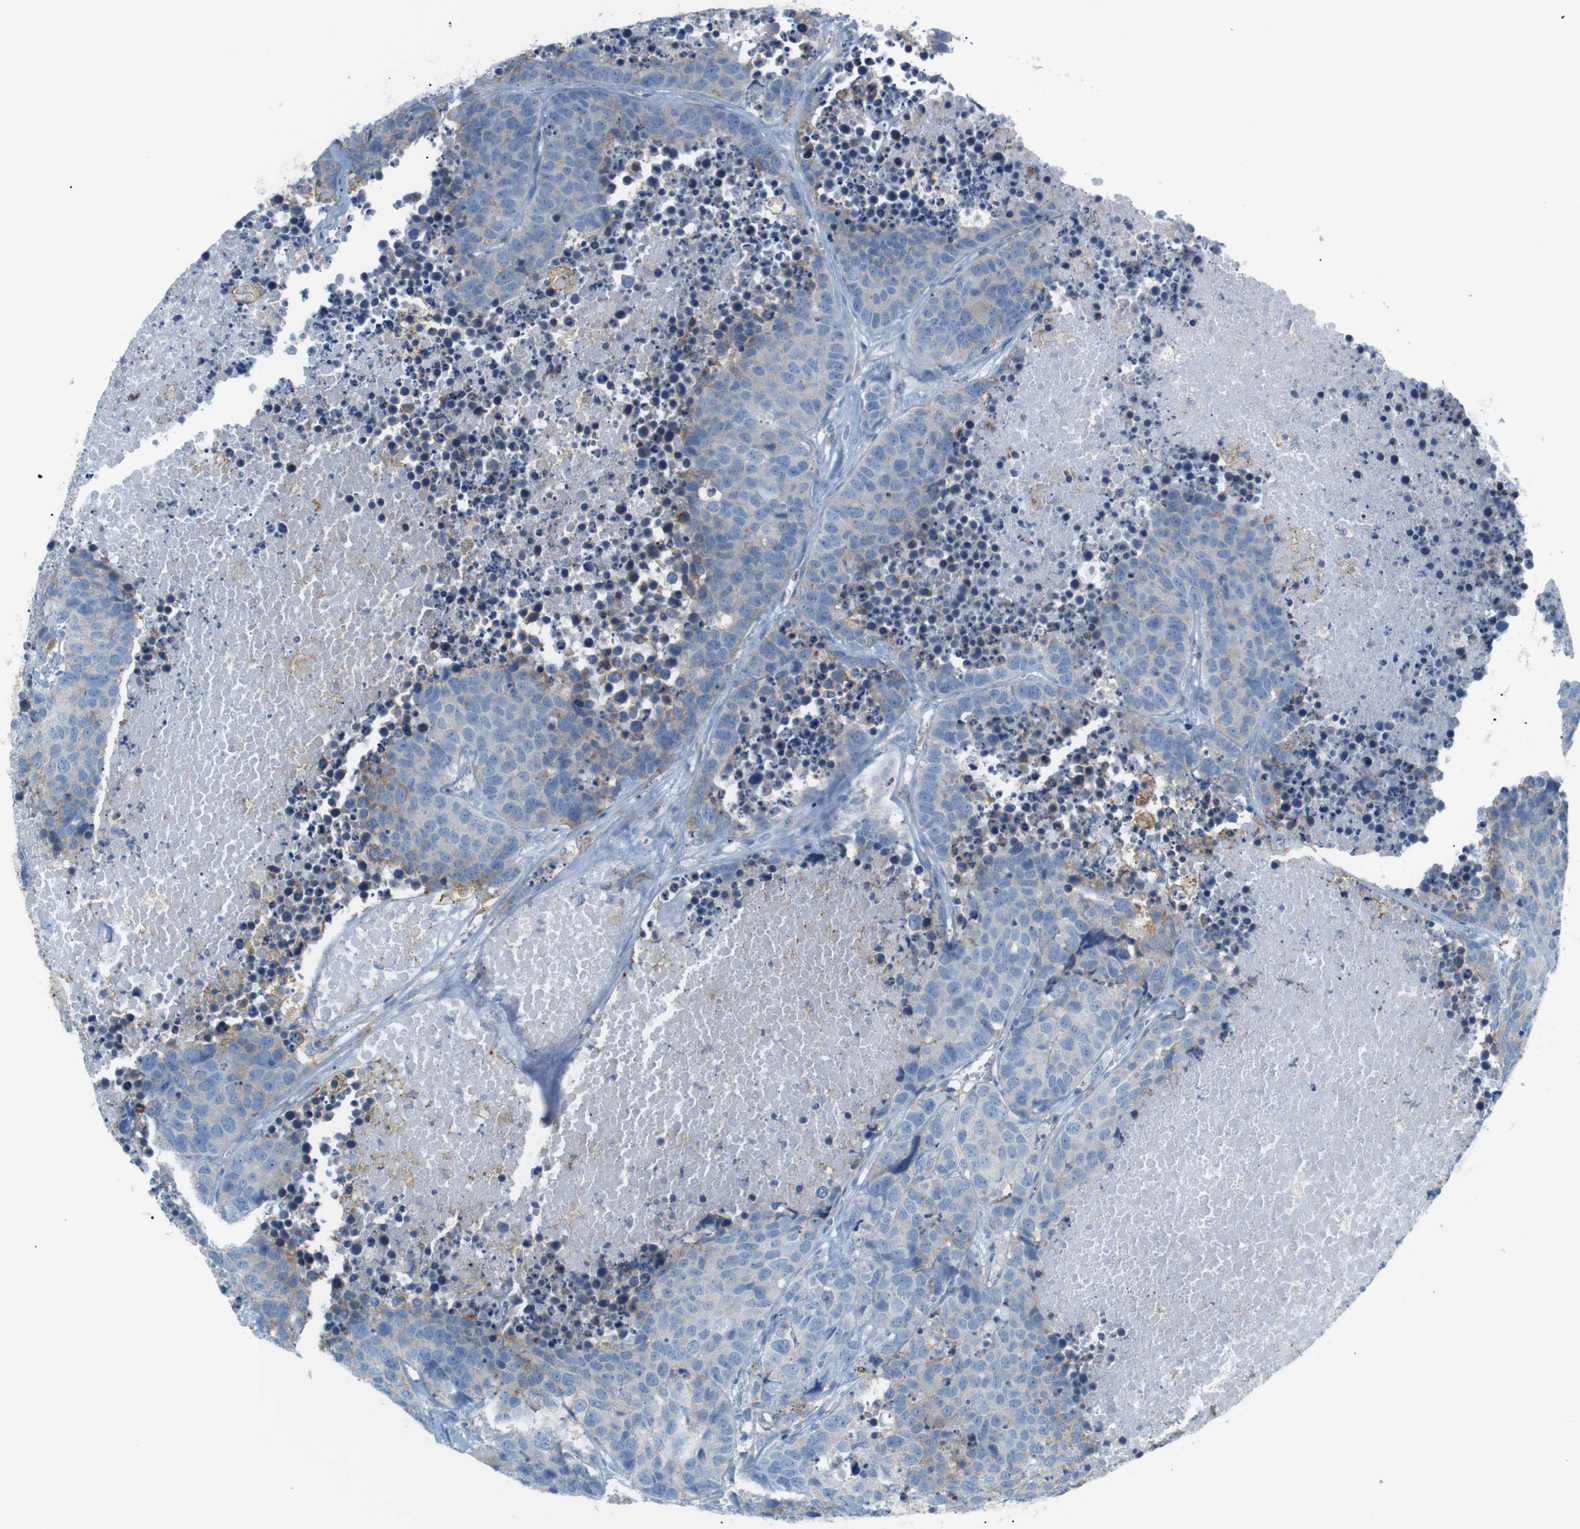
{"staining": {"intensity": "negative", "quantity": "none", "location": "none"}, "tissue": "carcinoid", "cell_type": "Tumor cells", "image_type": "cancer", "snomed": [{"axis": "morphology", "description": "Carcinoid, malignant, NOS"}, {"axis": "topography", "description": "Lung"}], "caption": "Tumor cells are negative for protein expression in human carcinoid (malignant).", "gene": "VAMP1", "patient": {"sex": "male", "age": 60}}